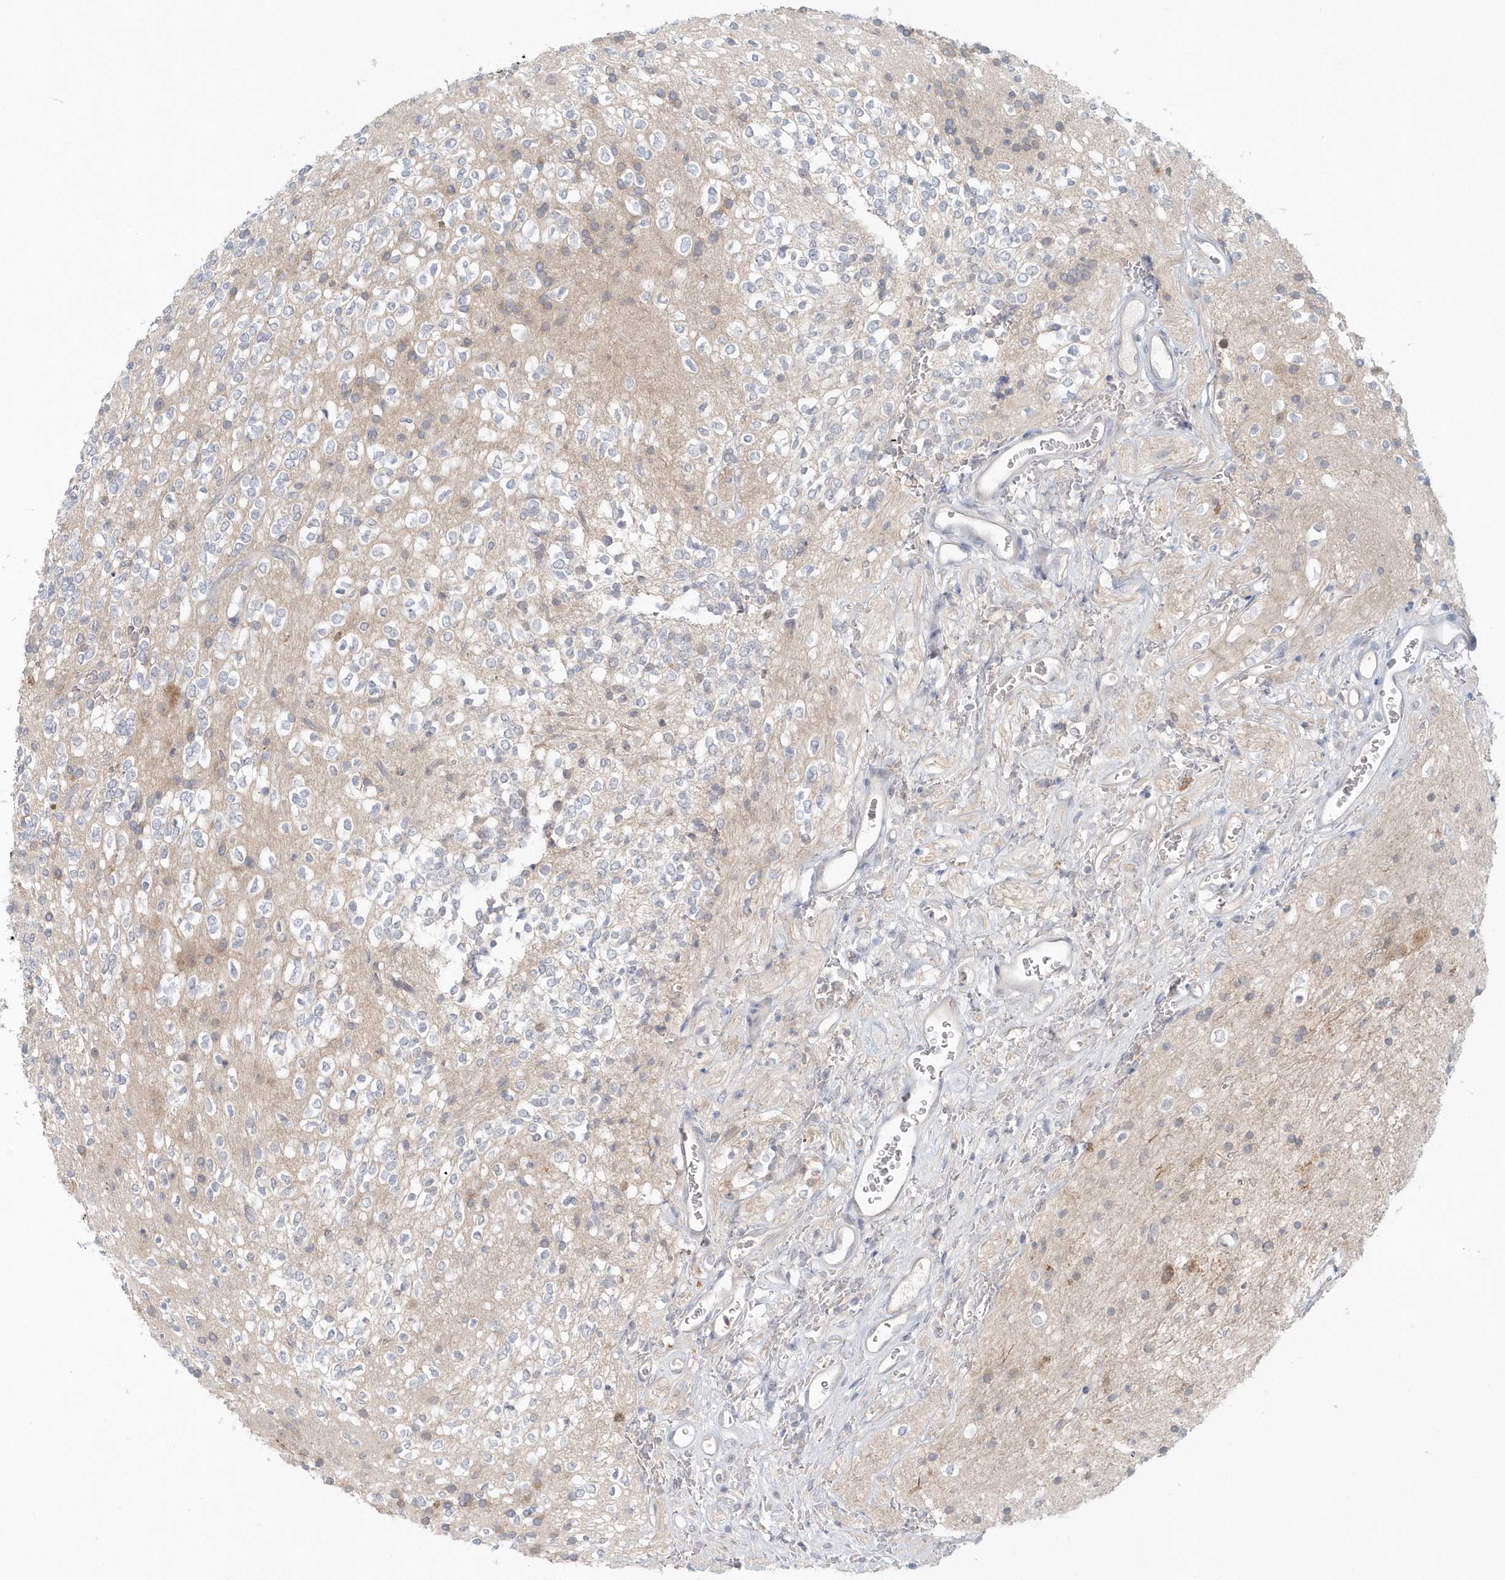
{"staining": {"intensity": "negative", "quantity": "none", "location": "none"}, "tissue": "glioma", "cell_type": "Tumor cells", "image_type": "cancer", "snomed": [{"axis": "morphology", "description": "Glioma, malignant, High grade"}, {"axis": "topography", "description": "Brain"}], "caption": "A histopathology image of glioma stained for a protein reveals no brown staining in tumor cells. (Brightfield microscopy of DAB immunohistochemistry at high magnification).", "gene": "RNF7", "patient": {"sex": "male", "age": 34}}